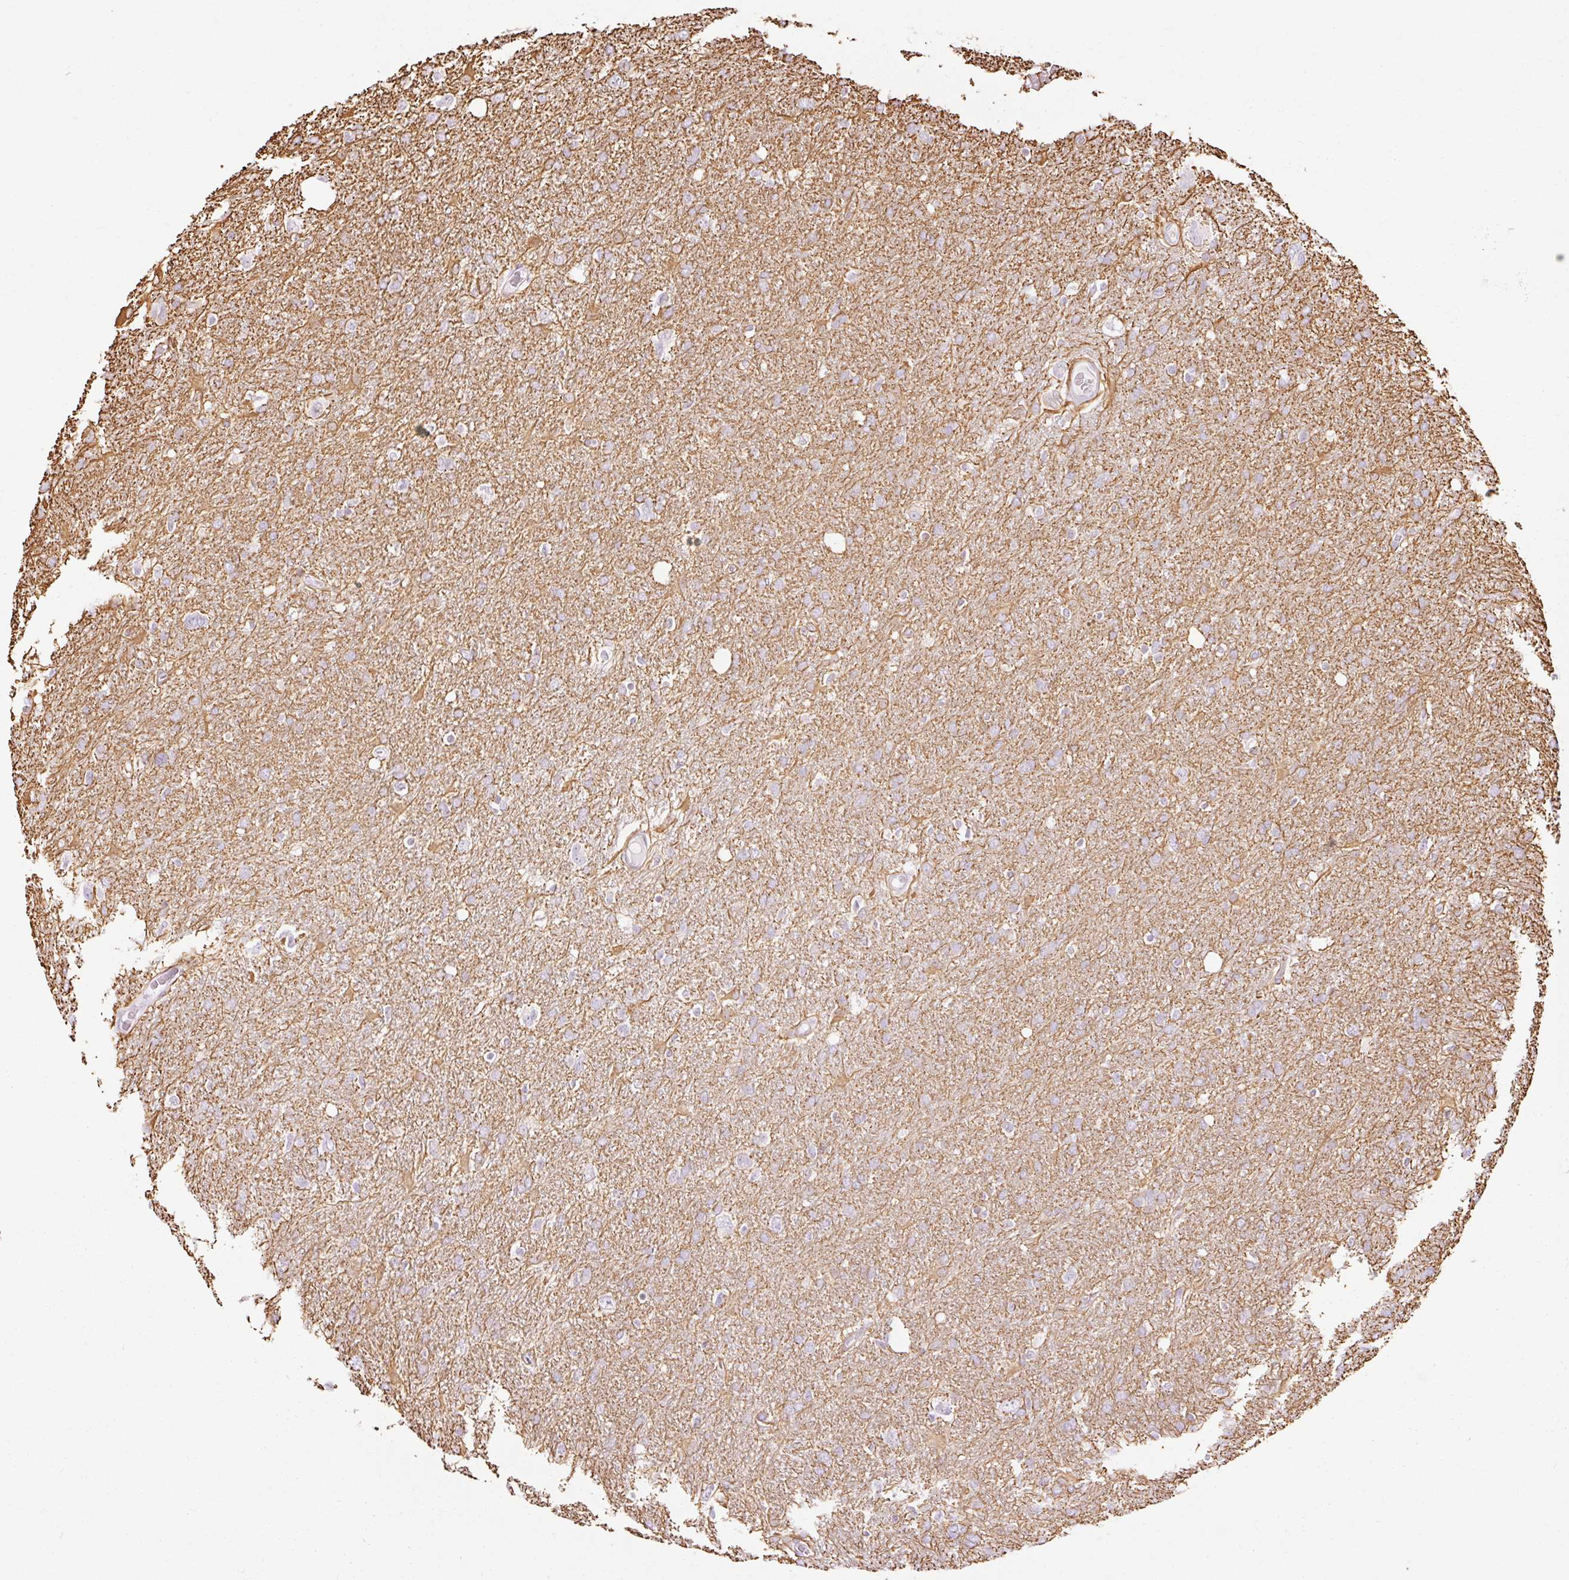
{"staining": {"intensity": "negative", "quantity": "none", "location": "none"}, "tissue": "glioma", "cell_type": "Tumor cells", "image_type": "cancer", "snomed": [{"axis": "morphology", "description": "Glioma, malignant, High grade"}, {"axis": "topography", "description": "Brain"}], "caption": "DAB immunohistochemical staining of malignant glioma (high-grade) reveals no significant positivity in tumor cells.", "gene": "C3orf49", "patient": {"sex": "male", "age": 61}}